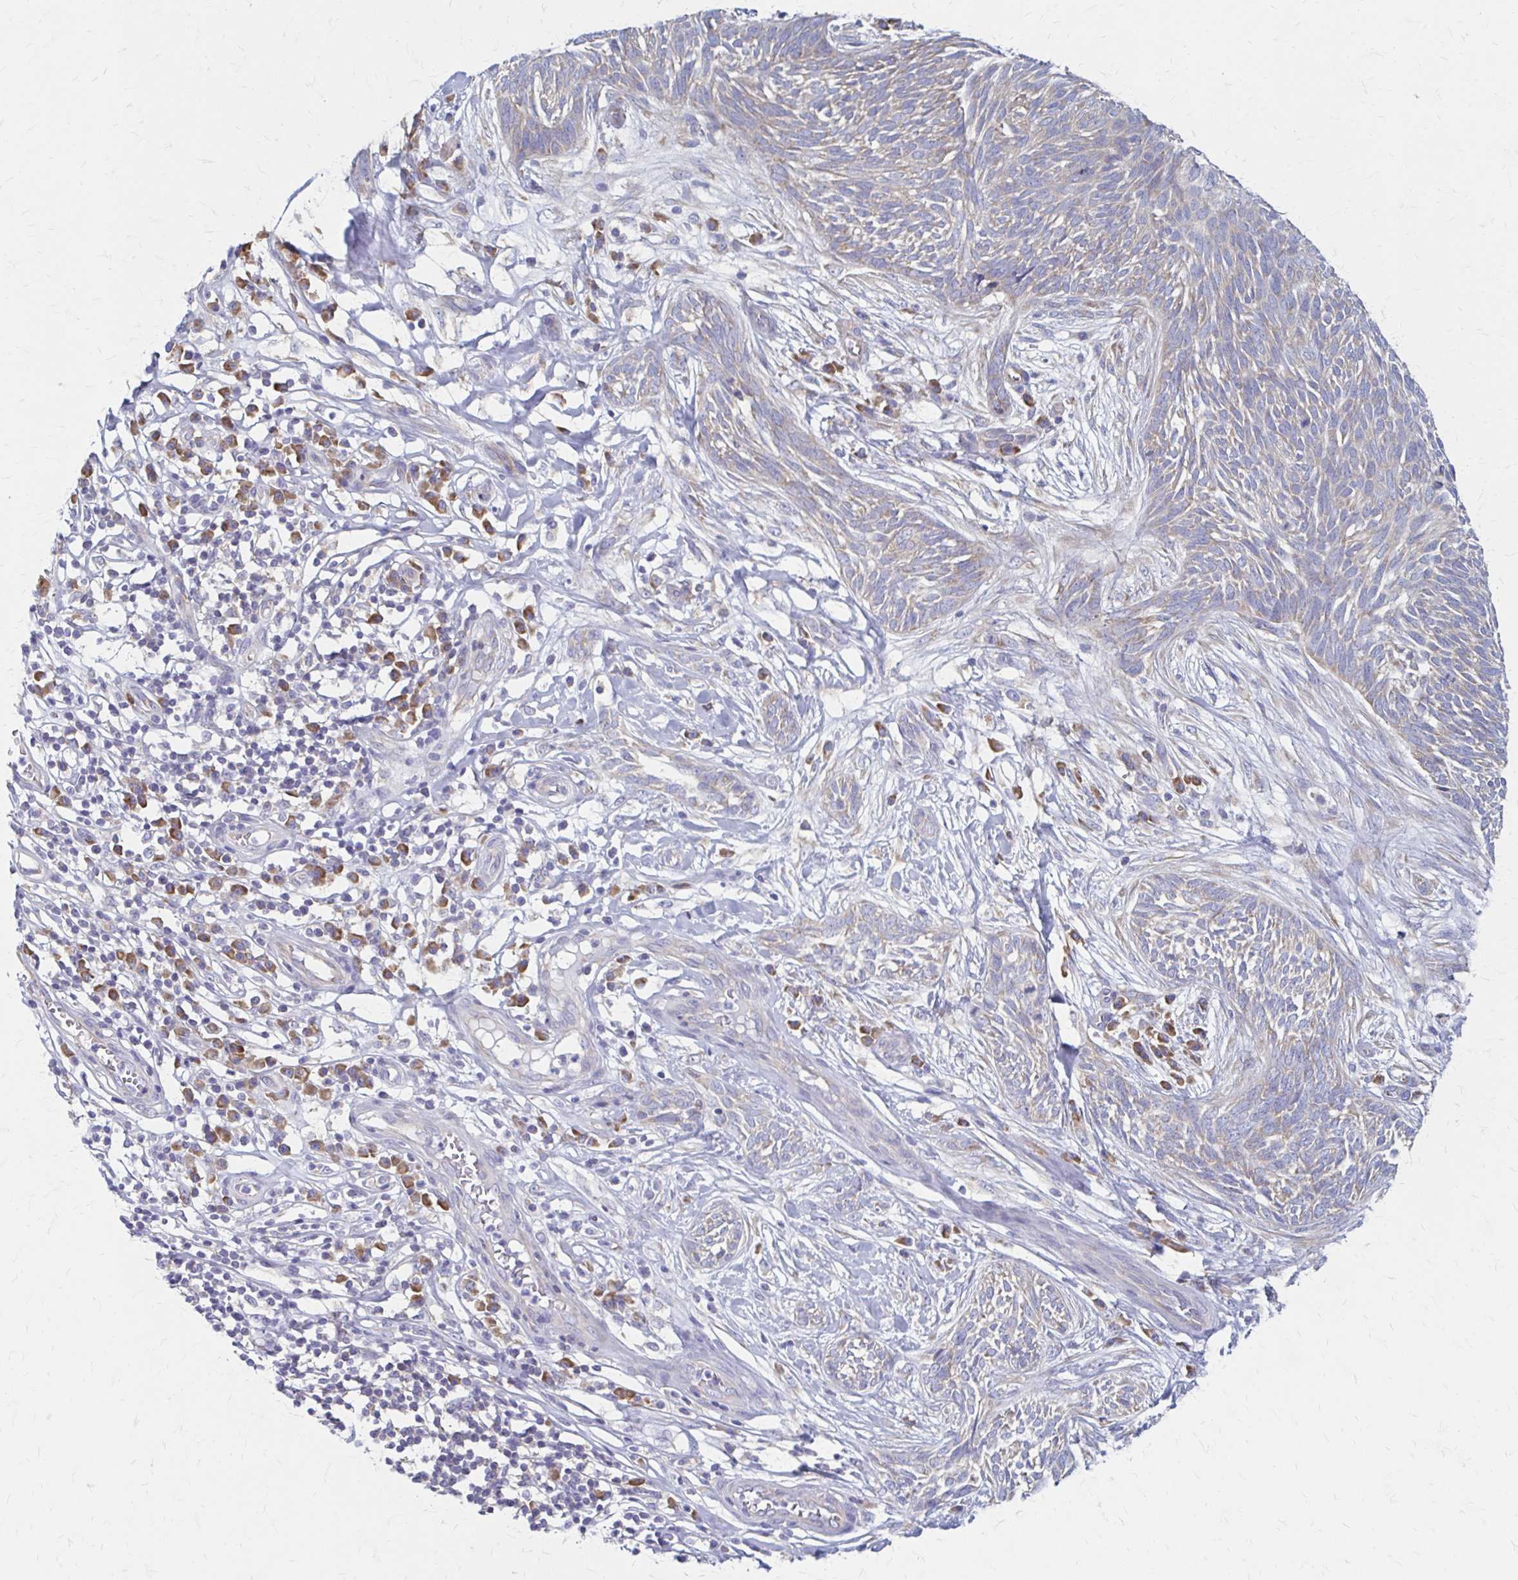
{"staining": {"intensity": "weak", "quantity": "25%-75%", "location": "cytoplasmic/membranous"}, "tissue": "skin cancer", "cell_type": "Tumor cells", "image_type": "cancer", "snomed": [{"axis": "morphology", "description": "Basal cell carcinoma"}, {"axis": "topography", "description": "Skin"}, {"axis": "topography", "description": "Skin, foot"}], "caption": "Human skin cancer stained for a protein (brown) demonstrates weak cytoplasmic/membranous positive staining in about 25%-75% of tumor cells.", "gene": "RPL27A", "patient": {"sex": "female", "age": 86}}